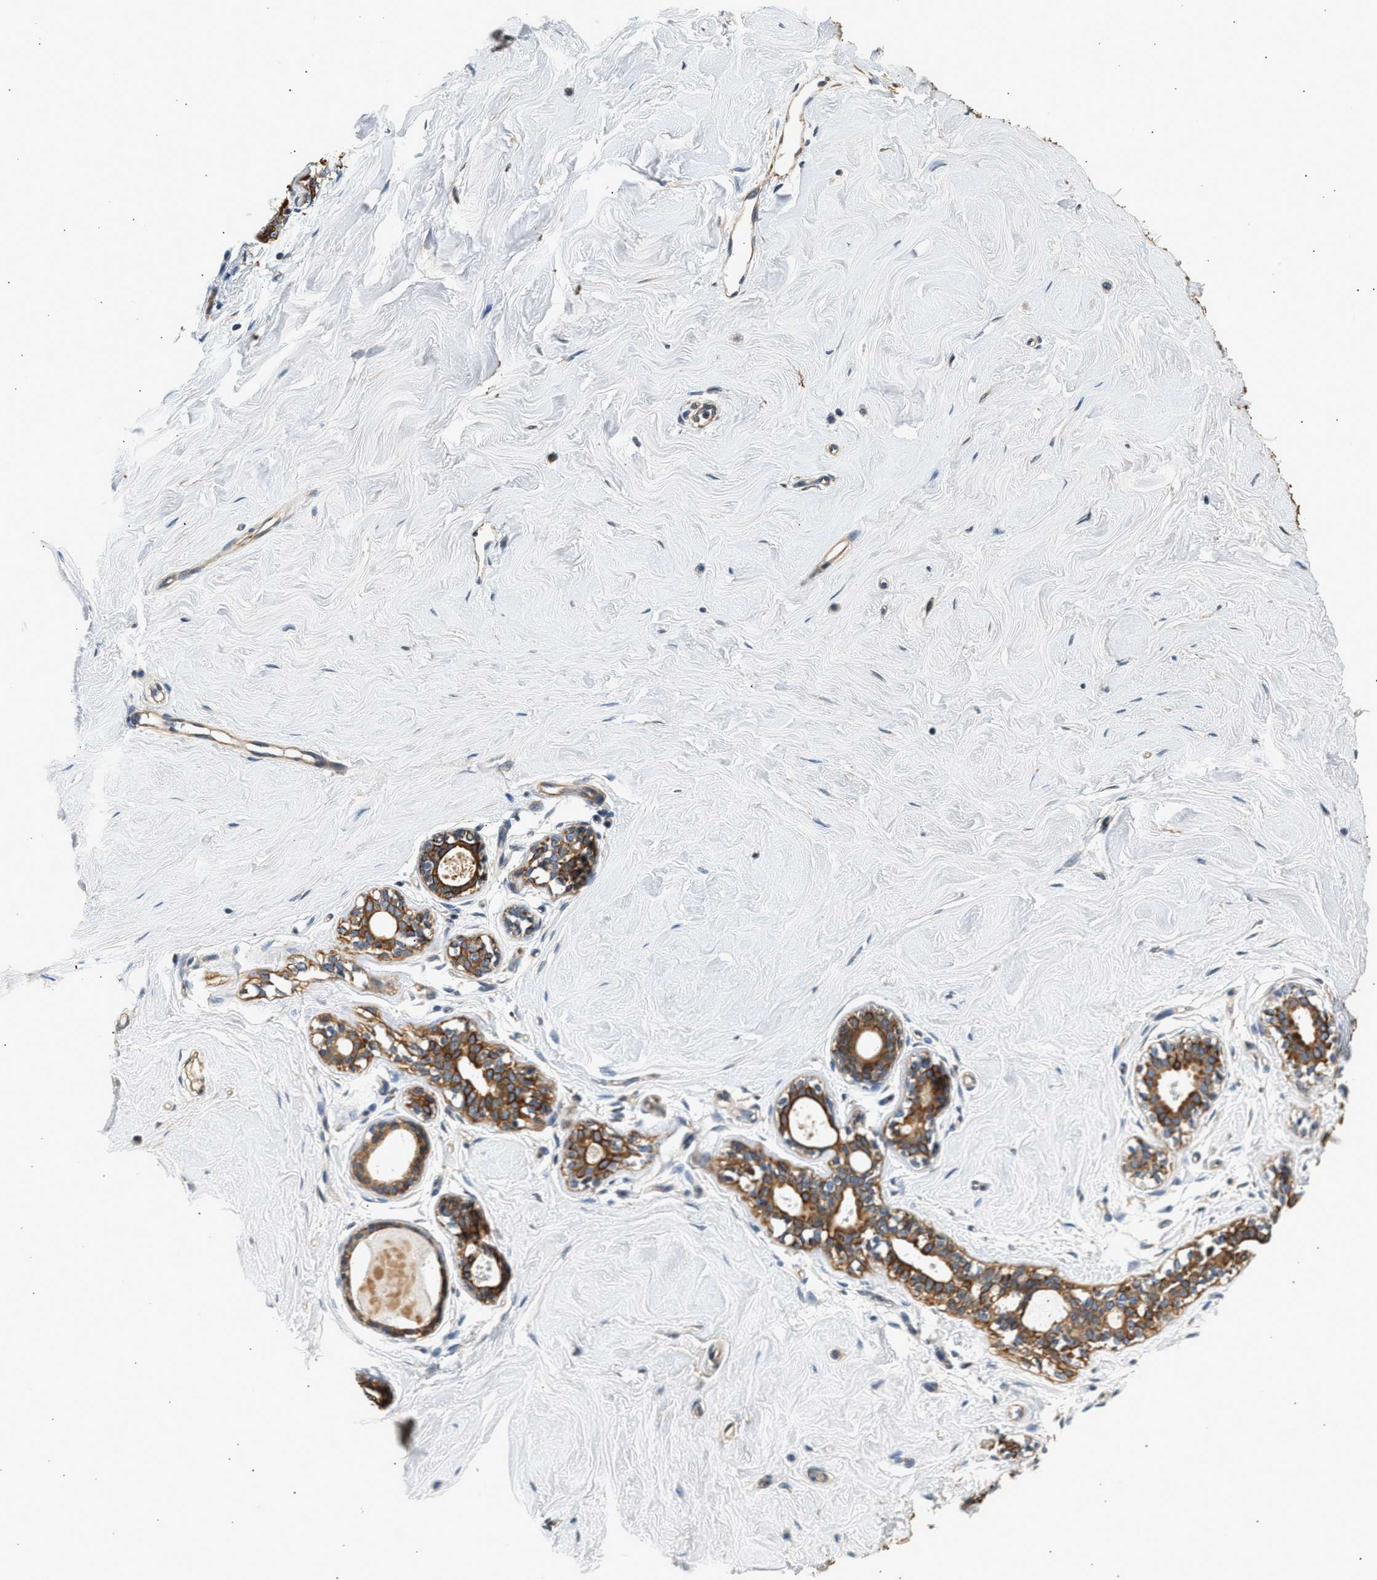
{"staining": {"intensity": "weak", "quantity": ">75%", "location": "cytoplasmic/membranous"}, "tissue": "breast", "cell_type": "Adipocytes", "image_type": "normal", "snomed": [{"axis": "morphology", "description": "Normal tissue, NOS"}, {"axis": "topography", "description": "Breast"}], "caption": "High-magnification brightfield microscopy of benign breast stained with DAB (brown) and counterstained with hematoxylin (blue). adipocytes exhibit weak cytoplasmic/membranous staining is appreciated in about>75% of cells. (IHC, brightfield microscopy, high magnification).", "gene": "WDR31", "patient": {"sex": "female", "age": 23}}